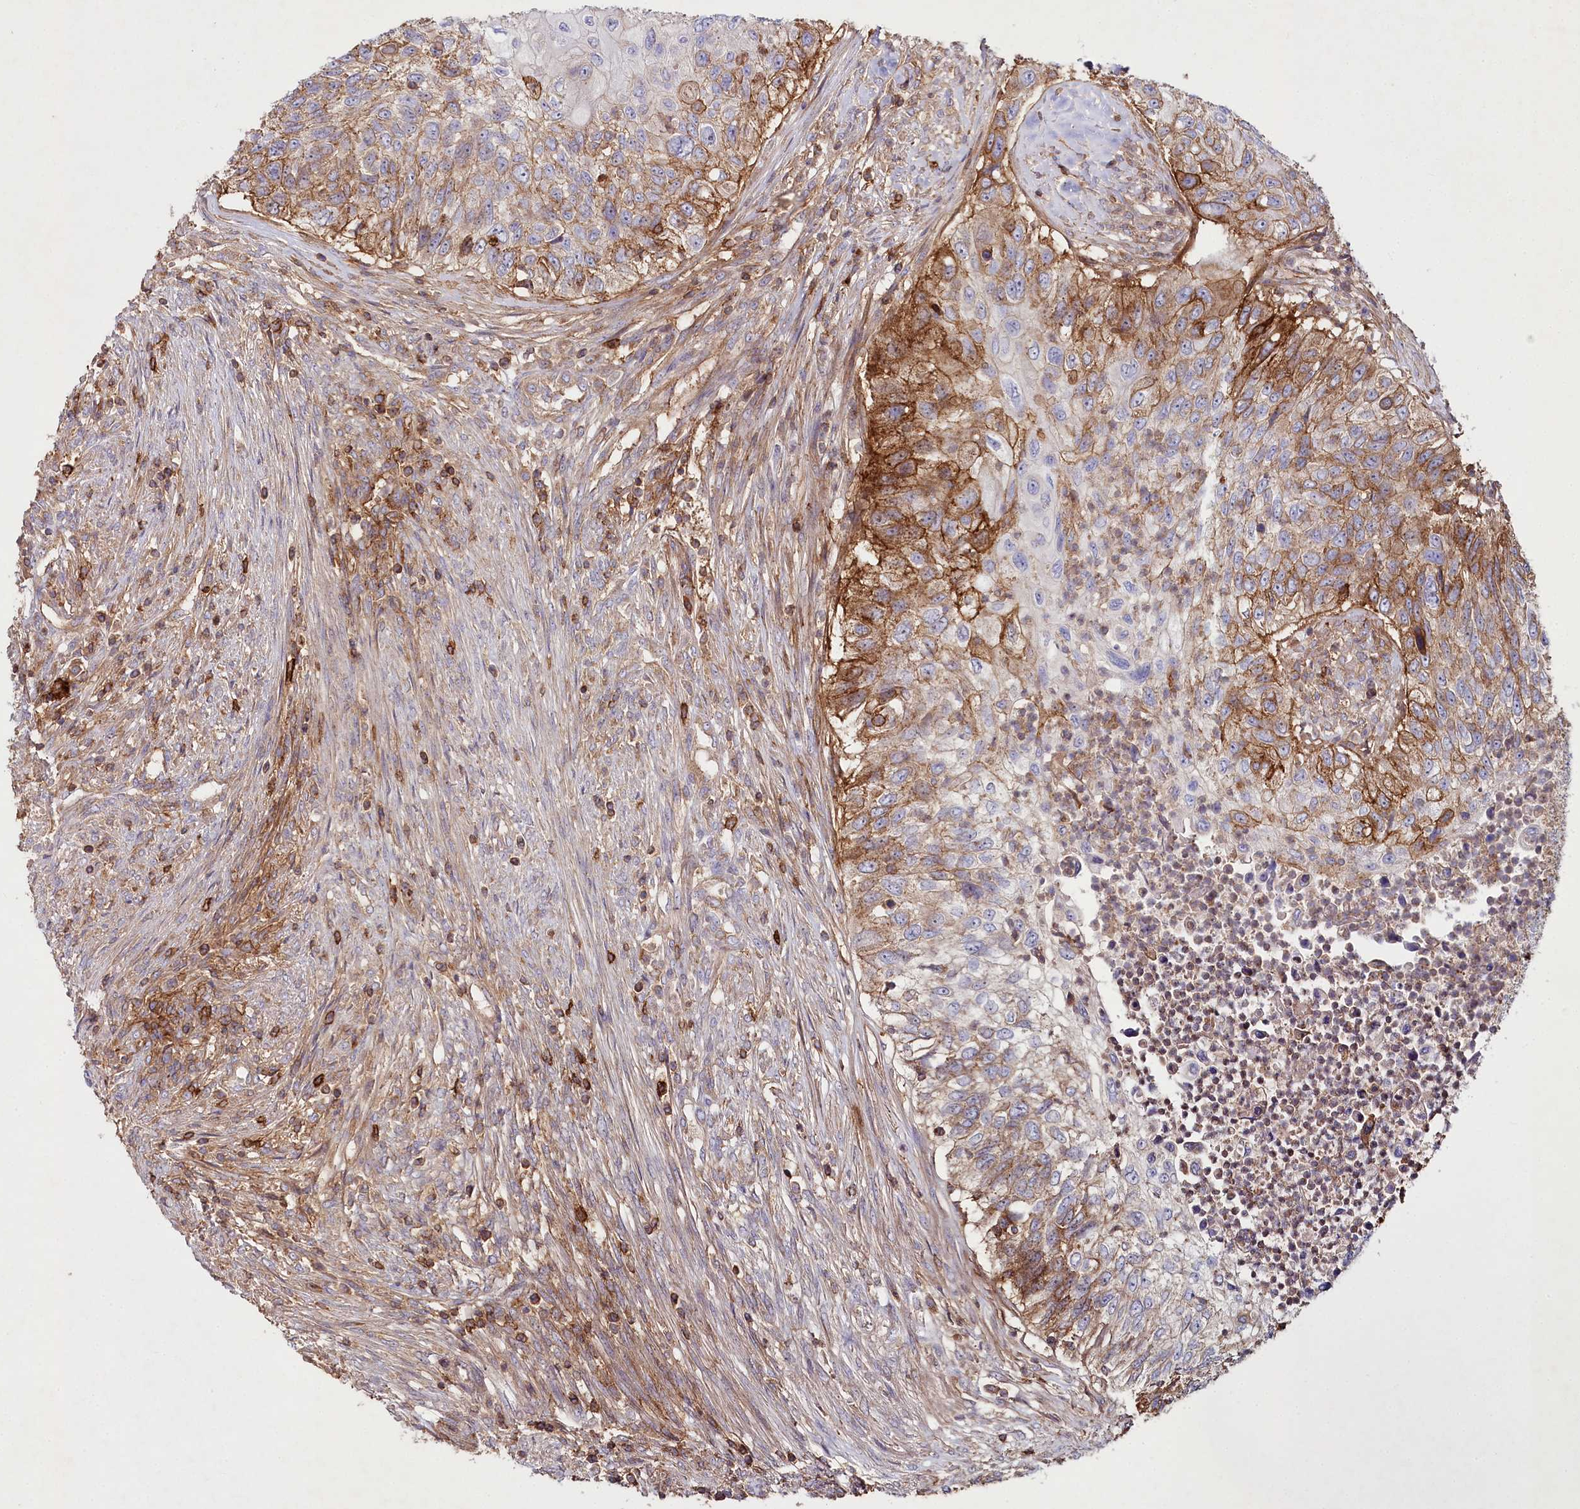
{"staining": {"intensity": "strong", "quantity": "25%-75%", "location": "cytoplasmic/membranous"}, "tissue": "urothelial cancer", "cell_type": "Tumor cells", "image_type": "cancer", "snomed": [{"axis": "morphology", "description": "Urothelial carcinoma, High grade"}, {"axis": "topography", "description": "Urinary bladder"}], "caption": "This image reveals immunohistochemistry staining of urothelial cancer, with high strong cytoplasmic/membranous positivity in about 25%-75% of tumor cells.", "gene": "RBP5", "patient": {"sex": "female", "age": 60}}